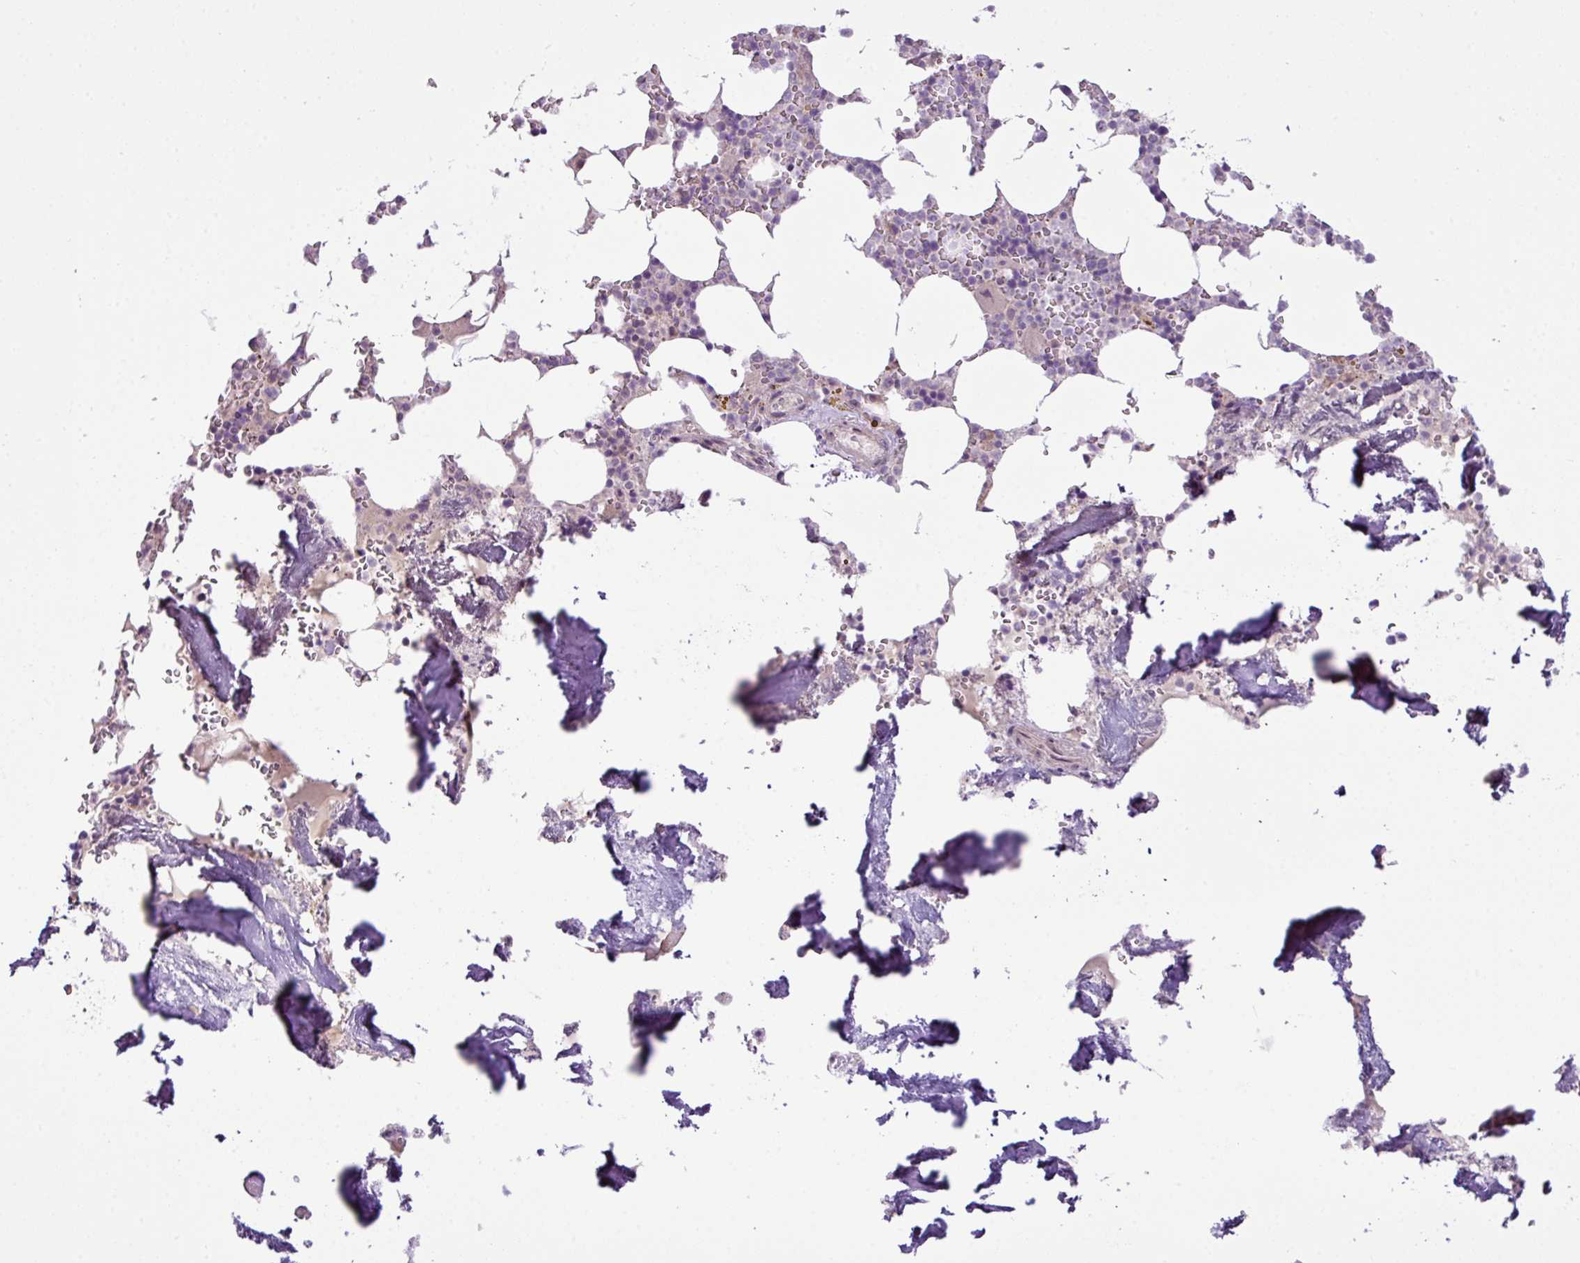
{"staining": {"intensity": "moderate", "quantity": "<25%", "location": "cytoplasmic/membranous"}, "tissue": "bone marrow", "cell_type": "Hematopoietic cells", "image_type": "normal", "snomed": [{"axis": "morphology", "description": "Normal tissue, NOS"}, {"axis": "topography", "description": "Bone marrow"}], "caption": "This is a histology image of immunohistochemistry (IHC) staining of normal bone marrow, which shows moderate expression in the cytoplasmic/membranous of hematopoietic cells.", "gene": "DNAJB13", "patient": {"sex": "male", "age": 64}}